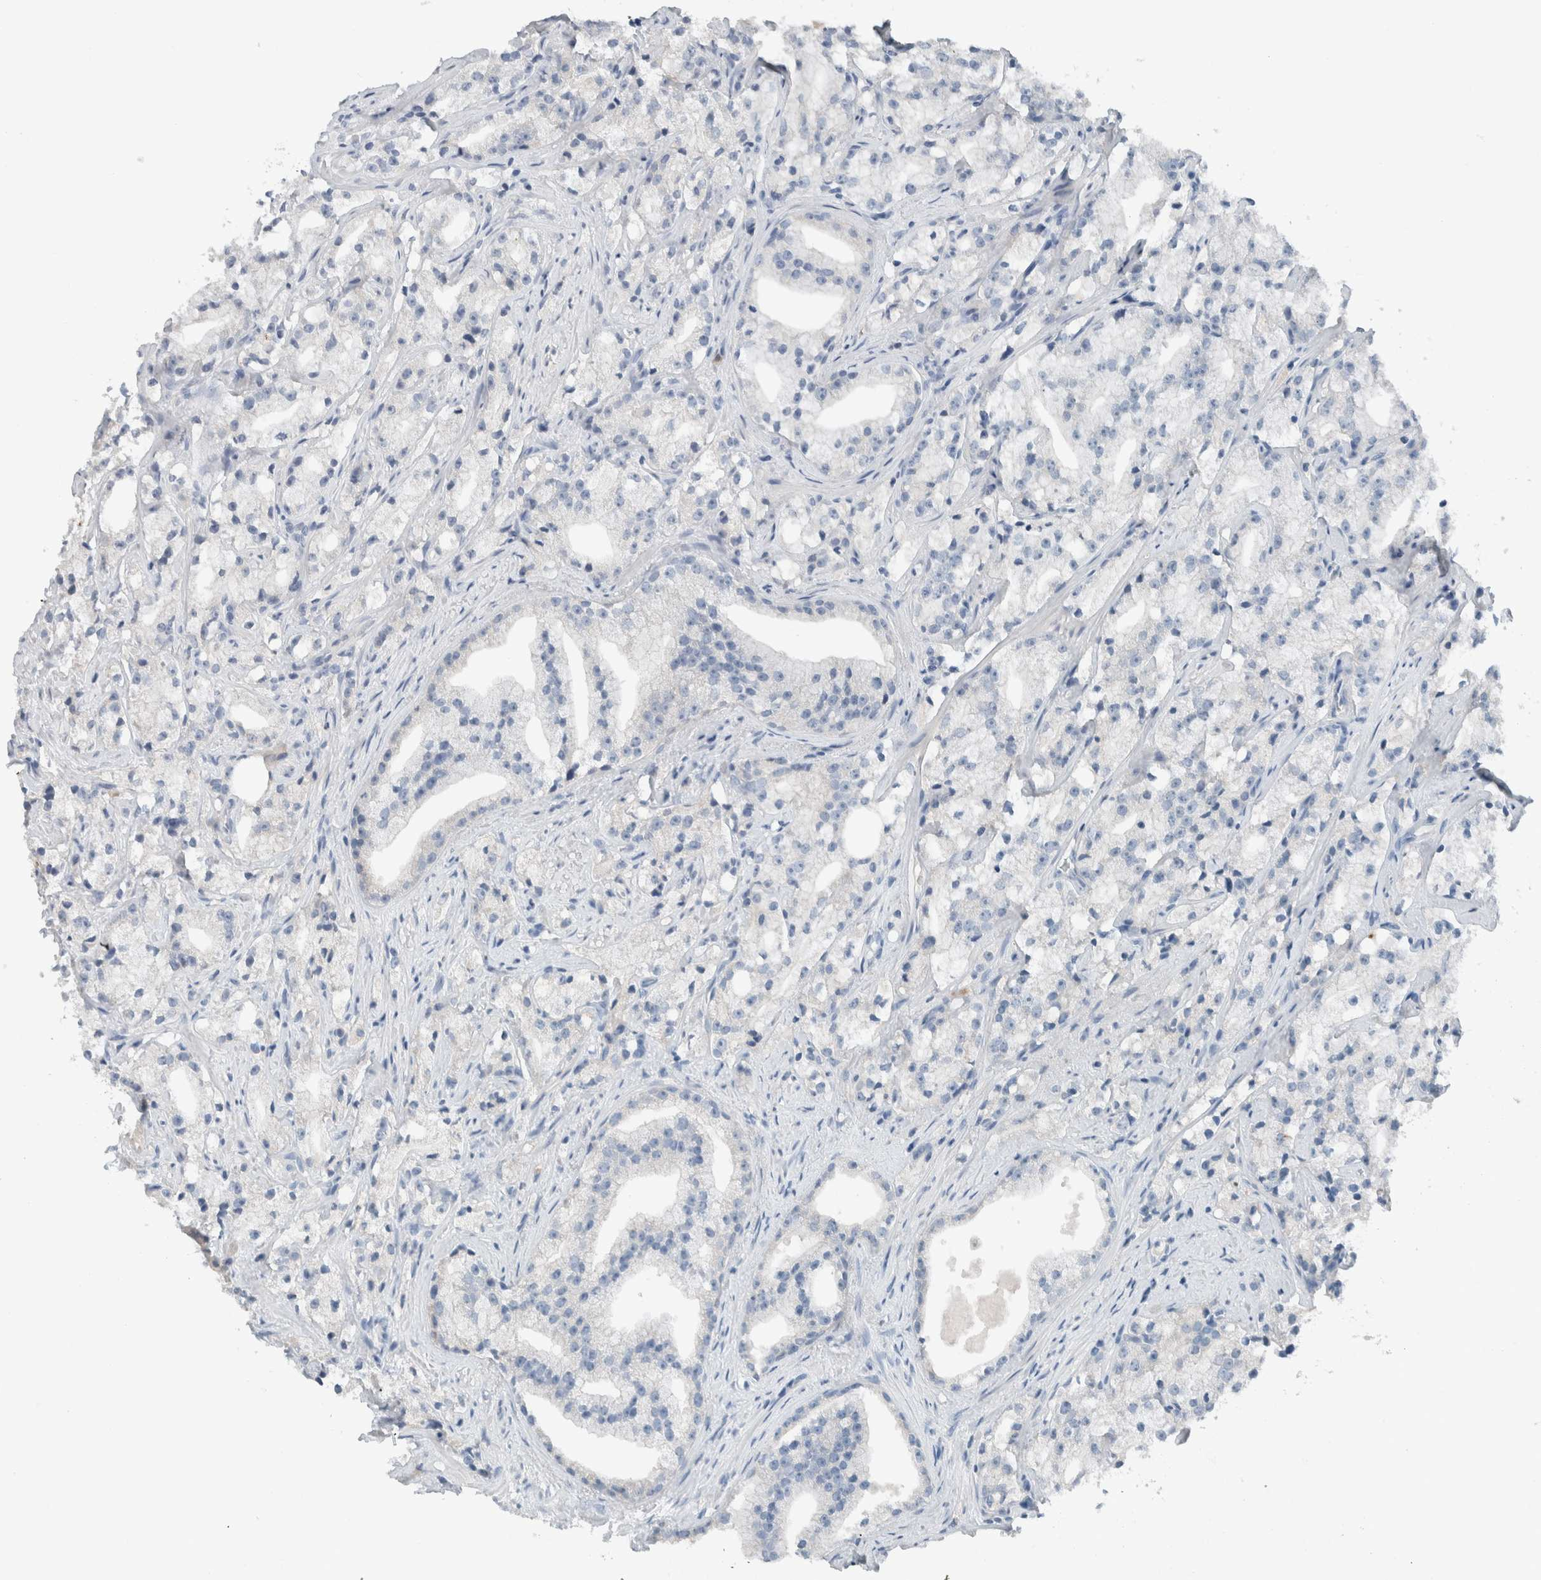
{"staining": {"intensity": "negative", "quantity": "none", "location": "none"}, "tissue": "prostate cancer", "cell_type": "Tumor cells", "image_type": "cancer", "snomed": [{"axis": "morphology", "description": "Adenocarcinoma, High grade"}, {"axis": "topography", "description": "Prostate"}], "caption": "DAB immunohistochemical staining of human prostate cancer (high-grade adenocarcinoma) reveals no significant staining in tumor cells.", "gene": "DUOX1", "patient": {"sex": "male", "age": 64}}